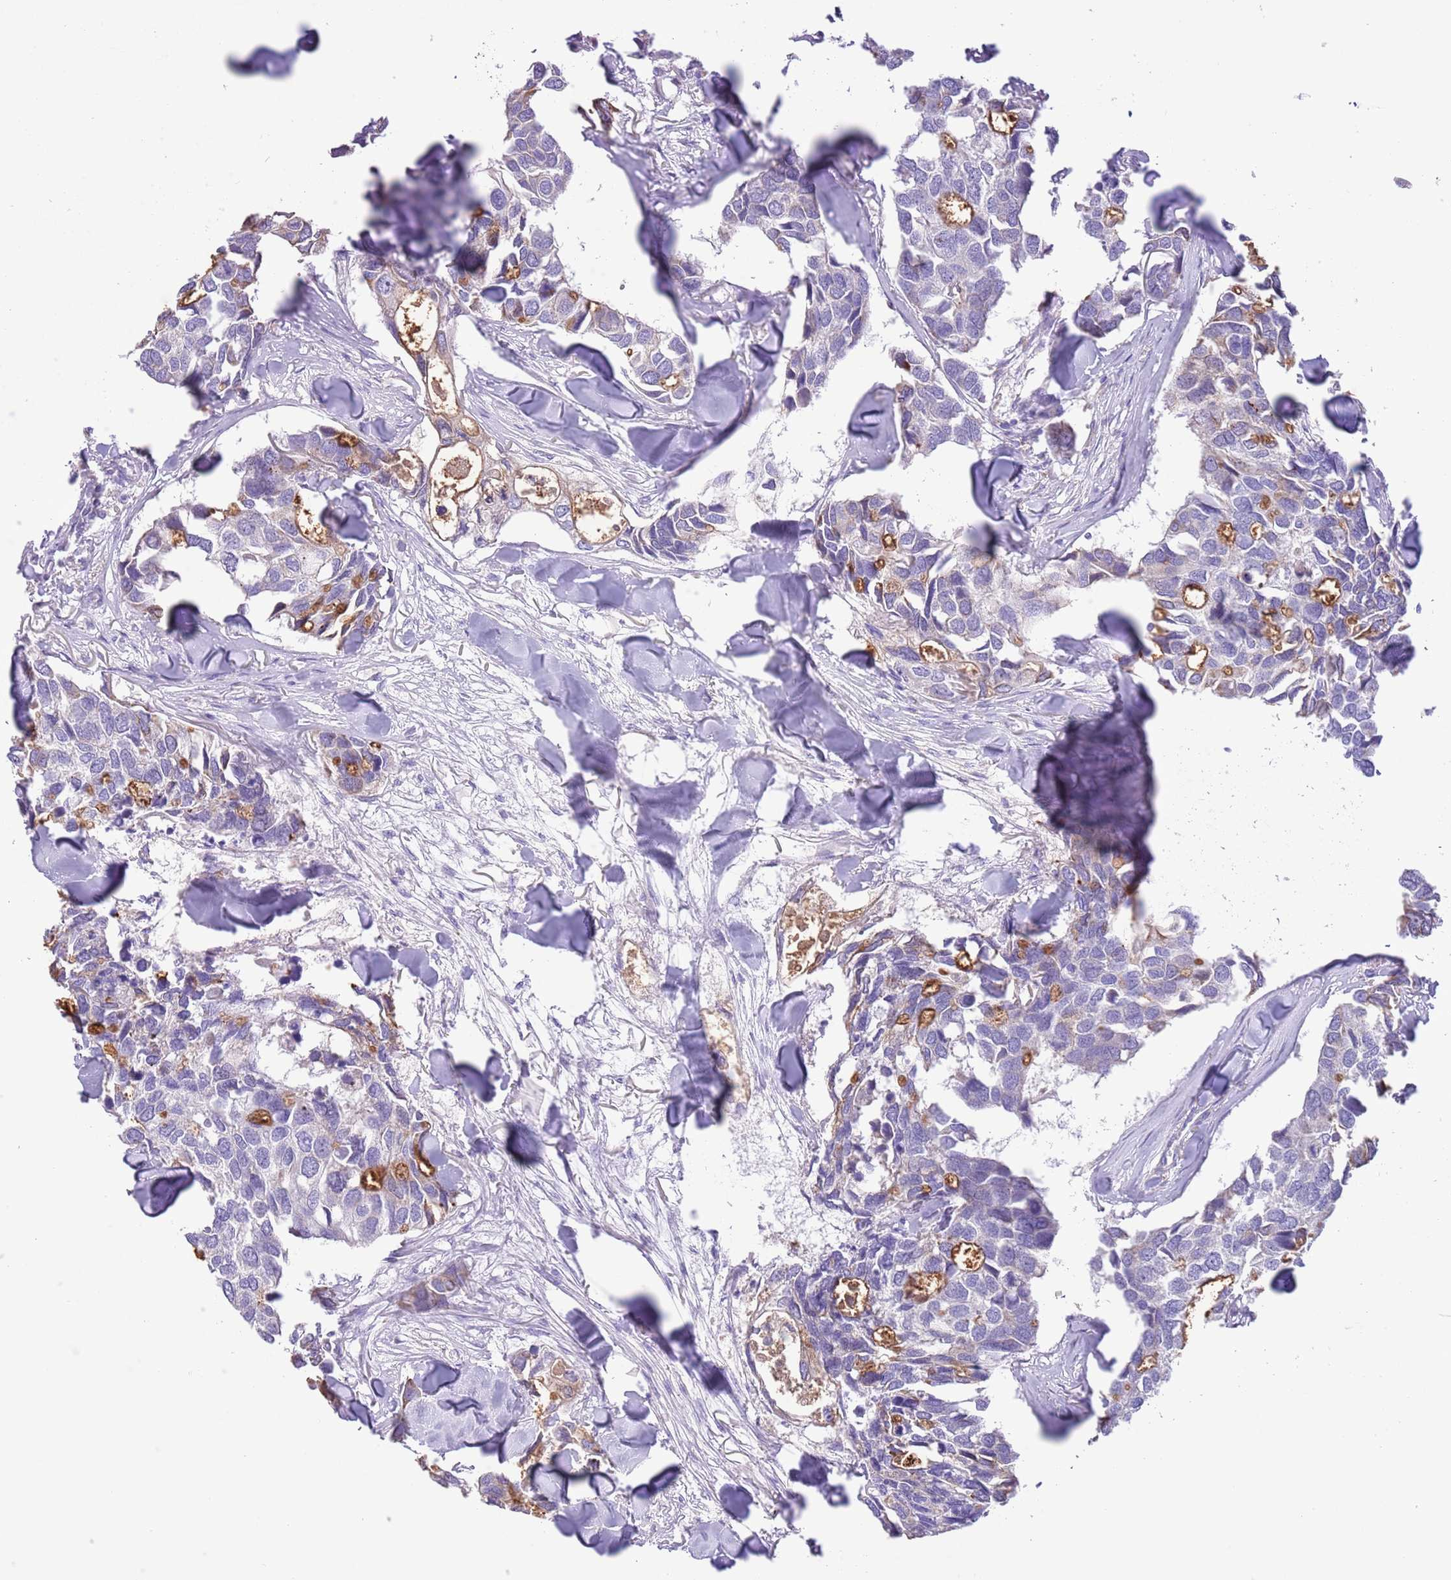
{"staining": {"intensity": "moderate", "quantity": "<25%", "location": "cytoplasmic/membranous"}, "tissue": "breast cancer", "cell_type": "Tumor cells", "image_type": "cancer", "snomed": [{"axis": "morphology", "description": "Duct carcinoma"}, {"axis": "topography", "description": "Breast"}], "caption": "Immunohistochemical staining of human breast infiltrating ductal carcinoma exhibits low levels of moderate cytoplasmic/membranous staining in approximately <25% of tumor cells.", "gene": "ZNF697", "patient": {"sex": "female", "age": 83}}